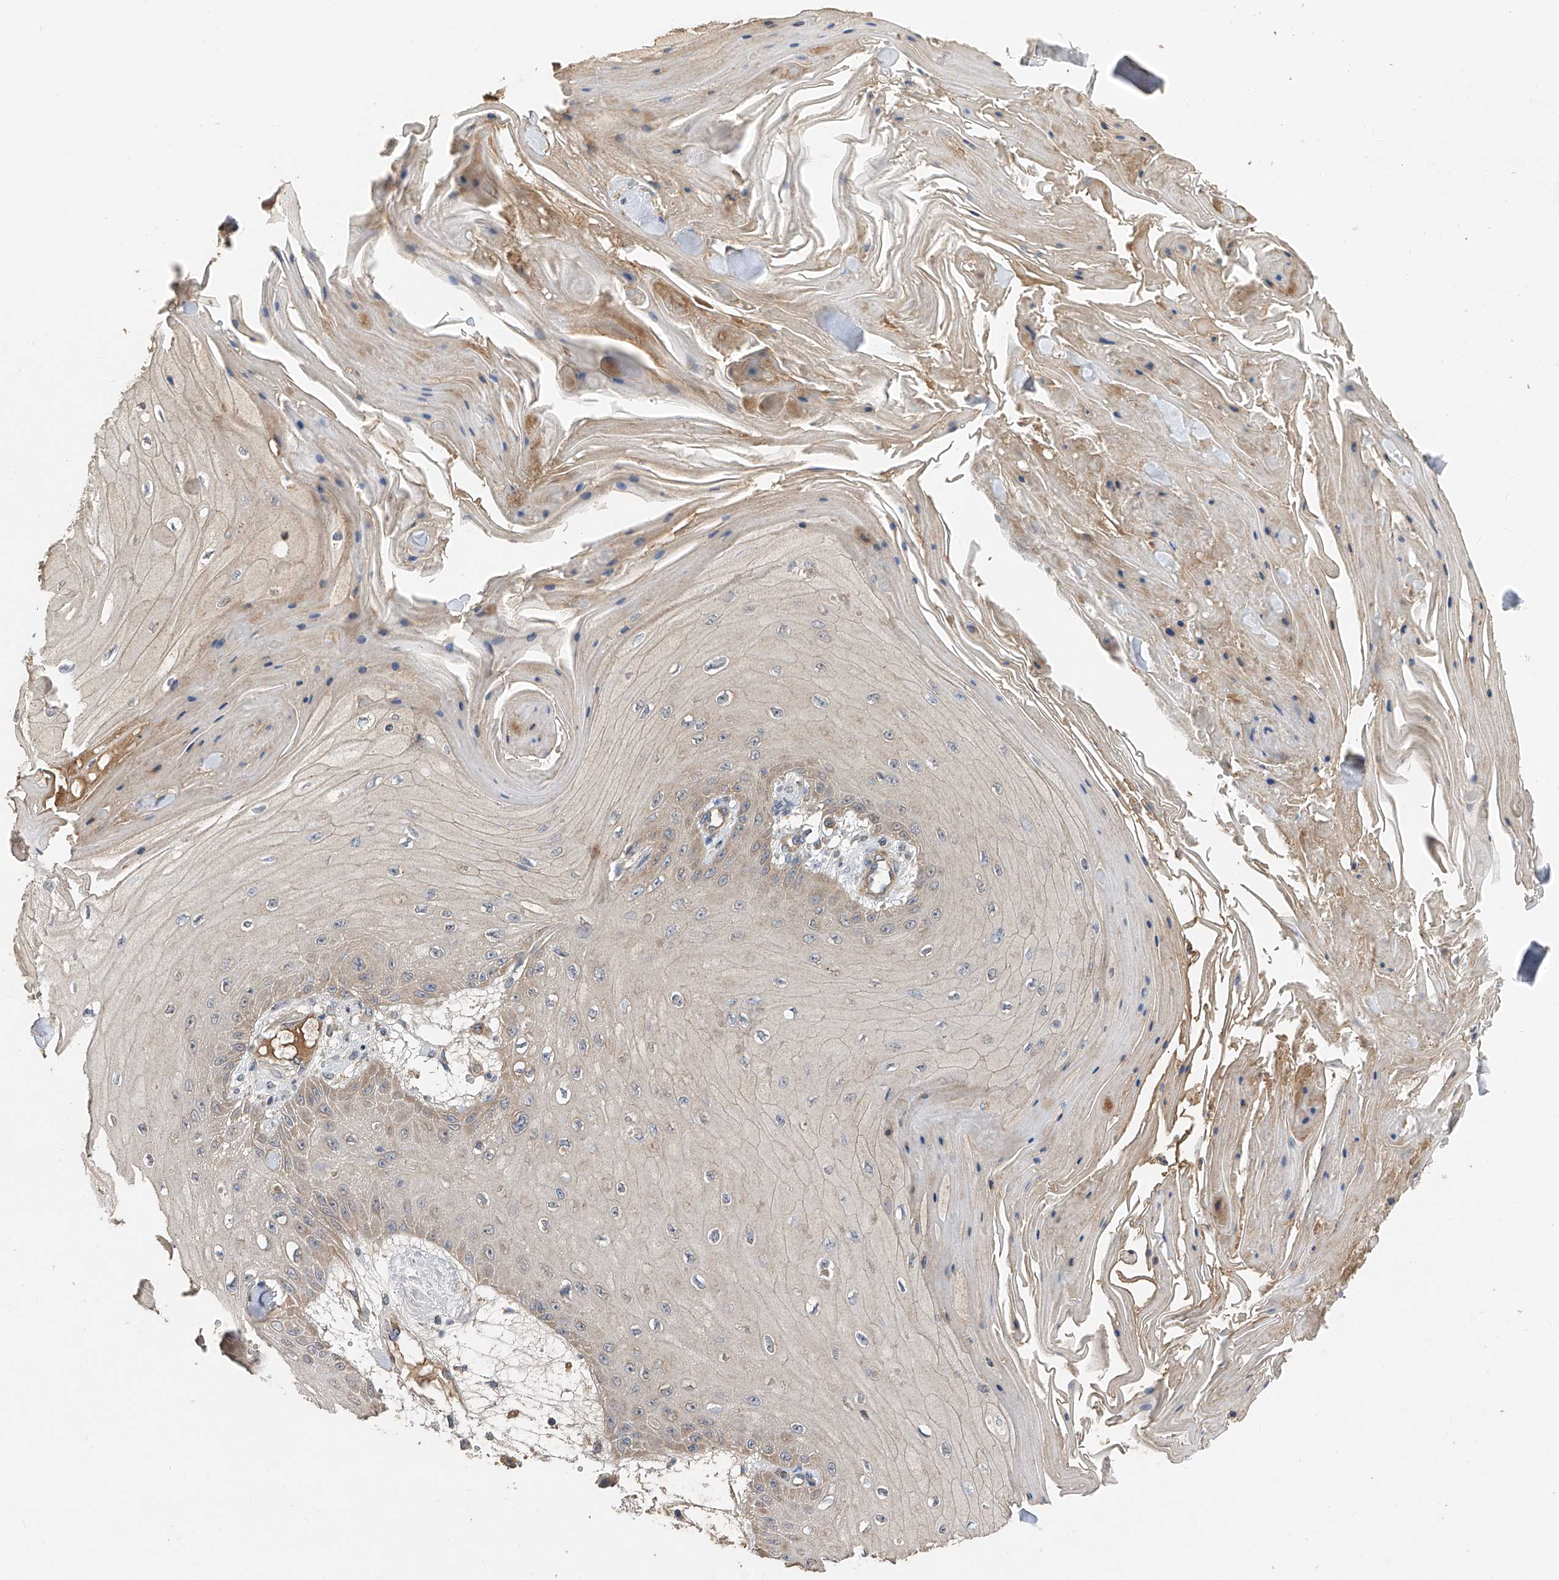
{"staining": {"intensity": "weak", "quantity": "<25%", "location": "cytoplasmic/membranous"}, "tissue": "skin cancer", "cell_type": "Tumor cells", "image_type": "cancer", "snomed": [{"axis": "morphology", "description": "Squamous cell carcinoma, NOS"}, {"axis": "topography", "description": "Skin"}], "caption": "Tumor cells are negative for brown protein staining in squamous cell carcinoma (skin).", "gene": "PTK2", "patient": {"sex": "male", "age": 74}}